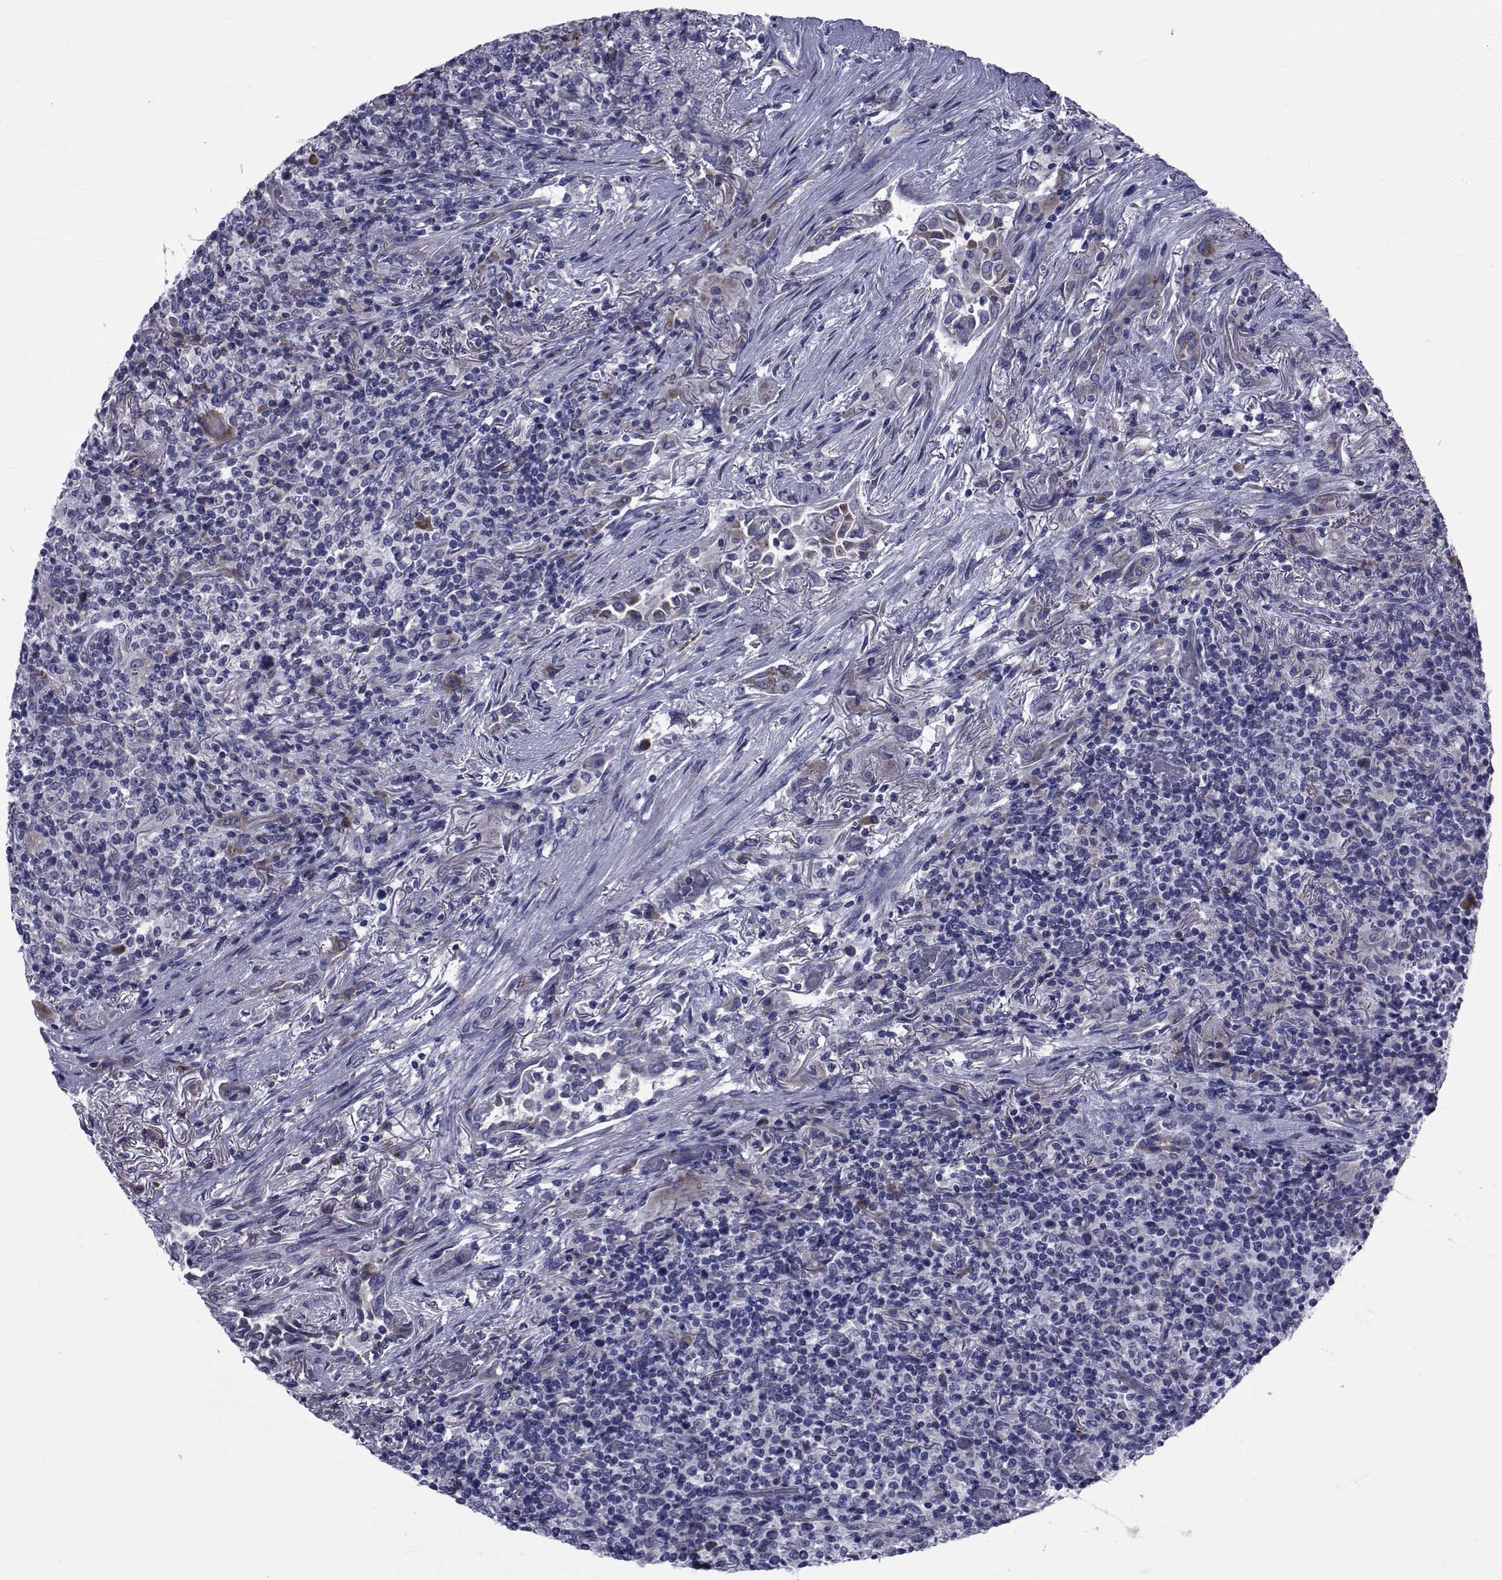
{"staining": {"intensity": "negative", "quantity": "none", "location": "none"}, "tissue": "lymphoma", "cell_type": "Tumor cells", "image_type": "cancer", "snomed": [{"axis": "morphology", "description": "Malignant lymphoma, non-Hodgkin's type, High grade"}, {"axis": "topography", "description": "Lung"}], "caption": "Lymphoma was stained to show a protein in brown. There is no significant expression in tumor cells. Nuclei are stained in blue.", "gene": "ROPN1", "patient": {"sex": "male", "age": 79}}